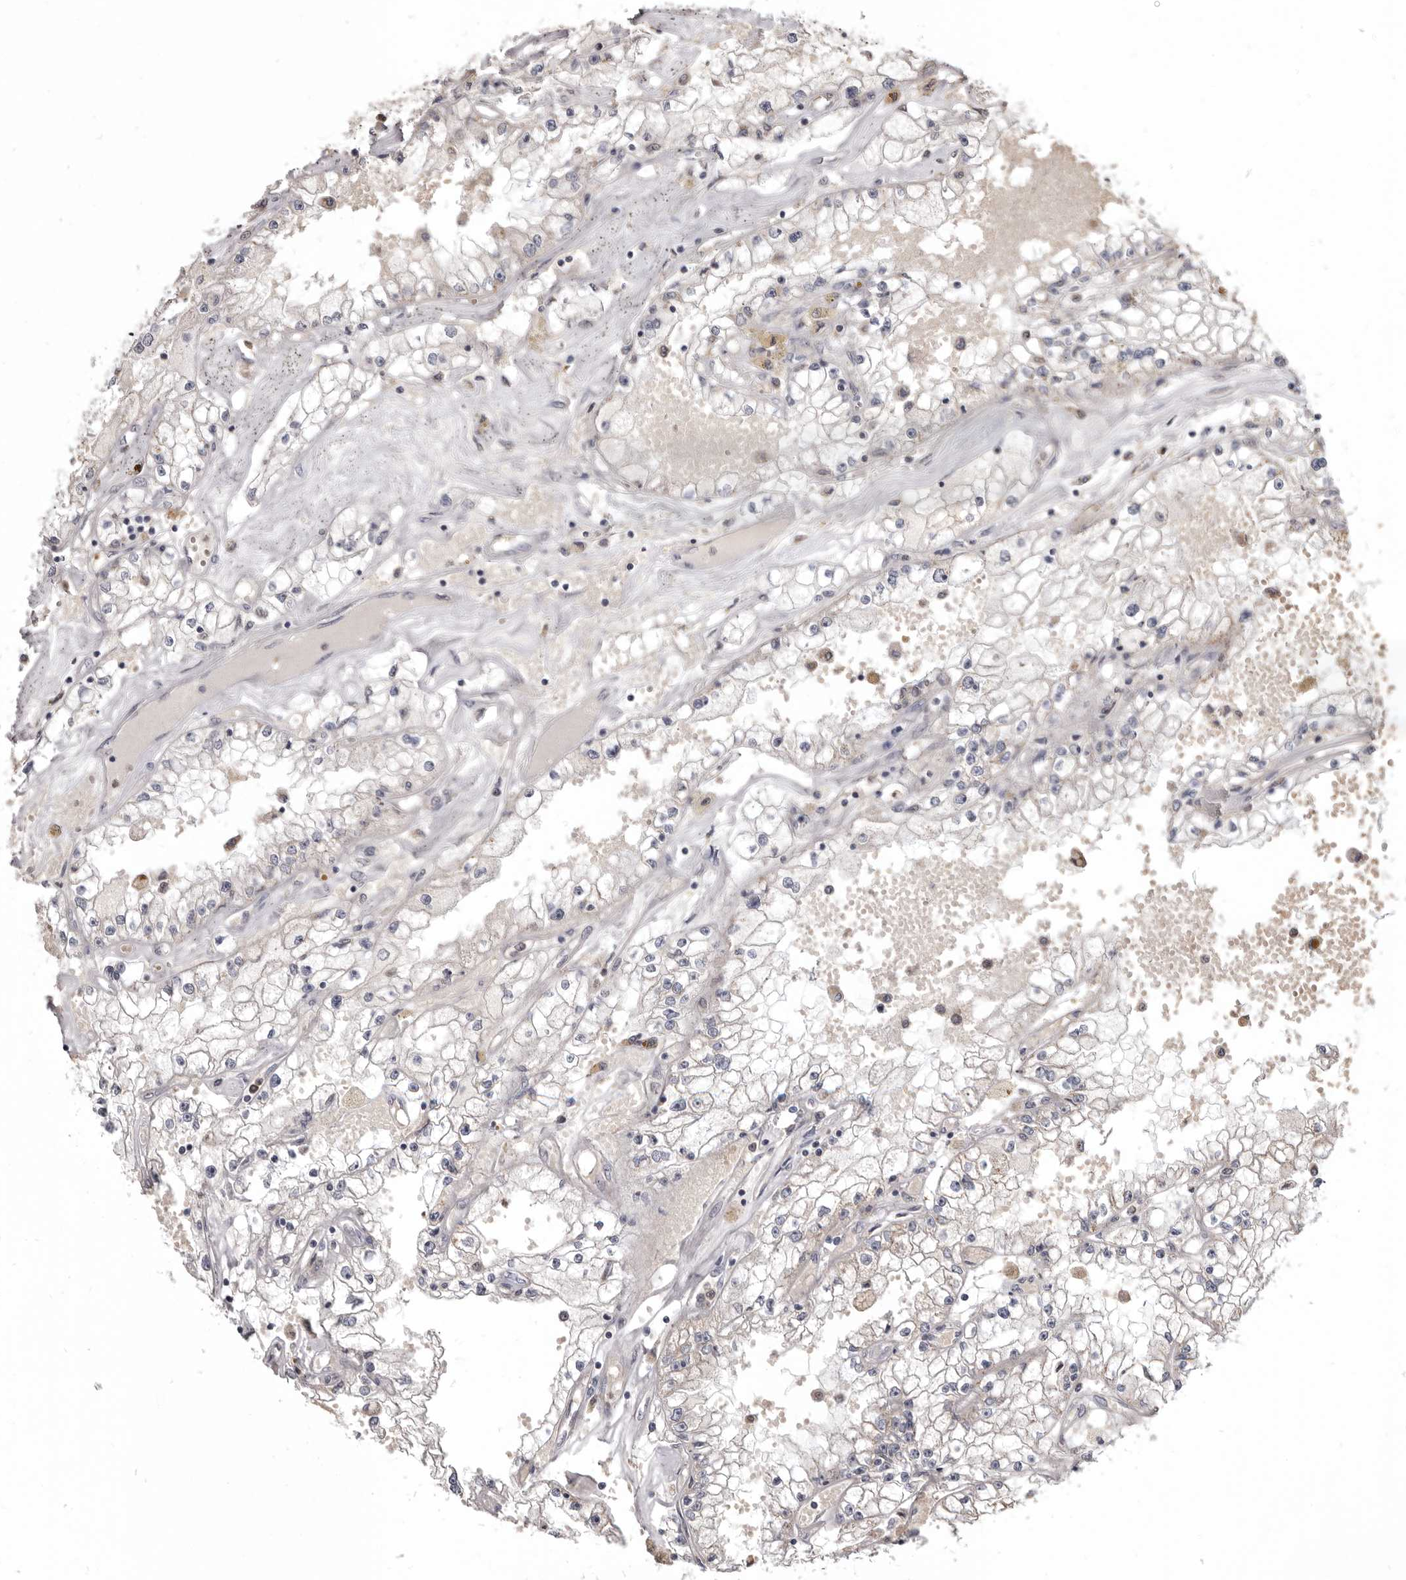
{"staining": {"intensity": "negative", "quantity": "none", "location": "none"}, "tissue": "renal cancer", "cell_type": "Tumor cells", "image_type": "cancer", "snomed": [{"axis": "morphology", "description": "Adenocarcinoma, NOS"}, {"axis": "topography", "description": "Kidney"}], "caption": "Renal cancer (adenocarcinoma) was stained to show a protein in brown. There is no significant positivity in tumor cells.", "gene": "CGN", "patient": {"sex": "male", "age": 56}}